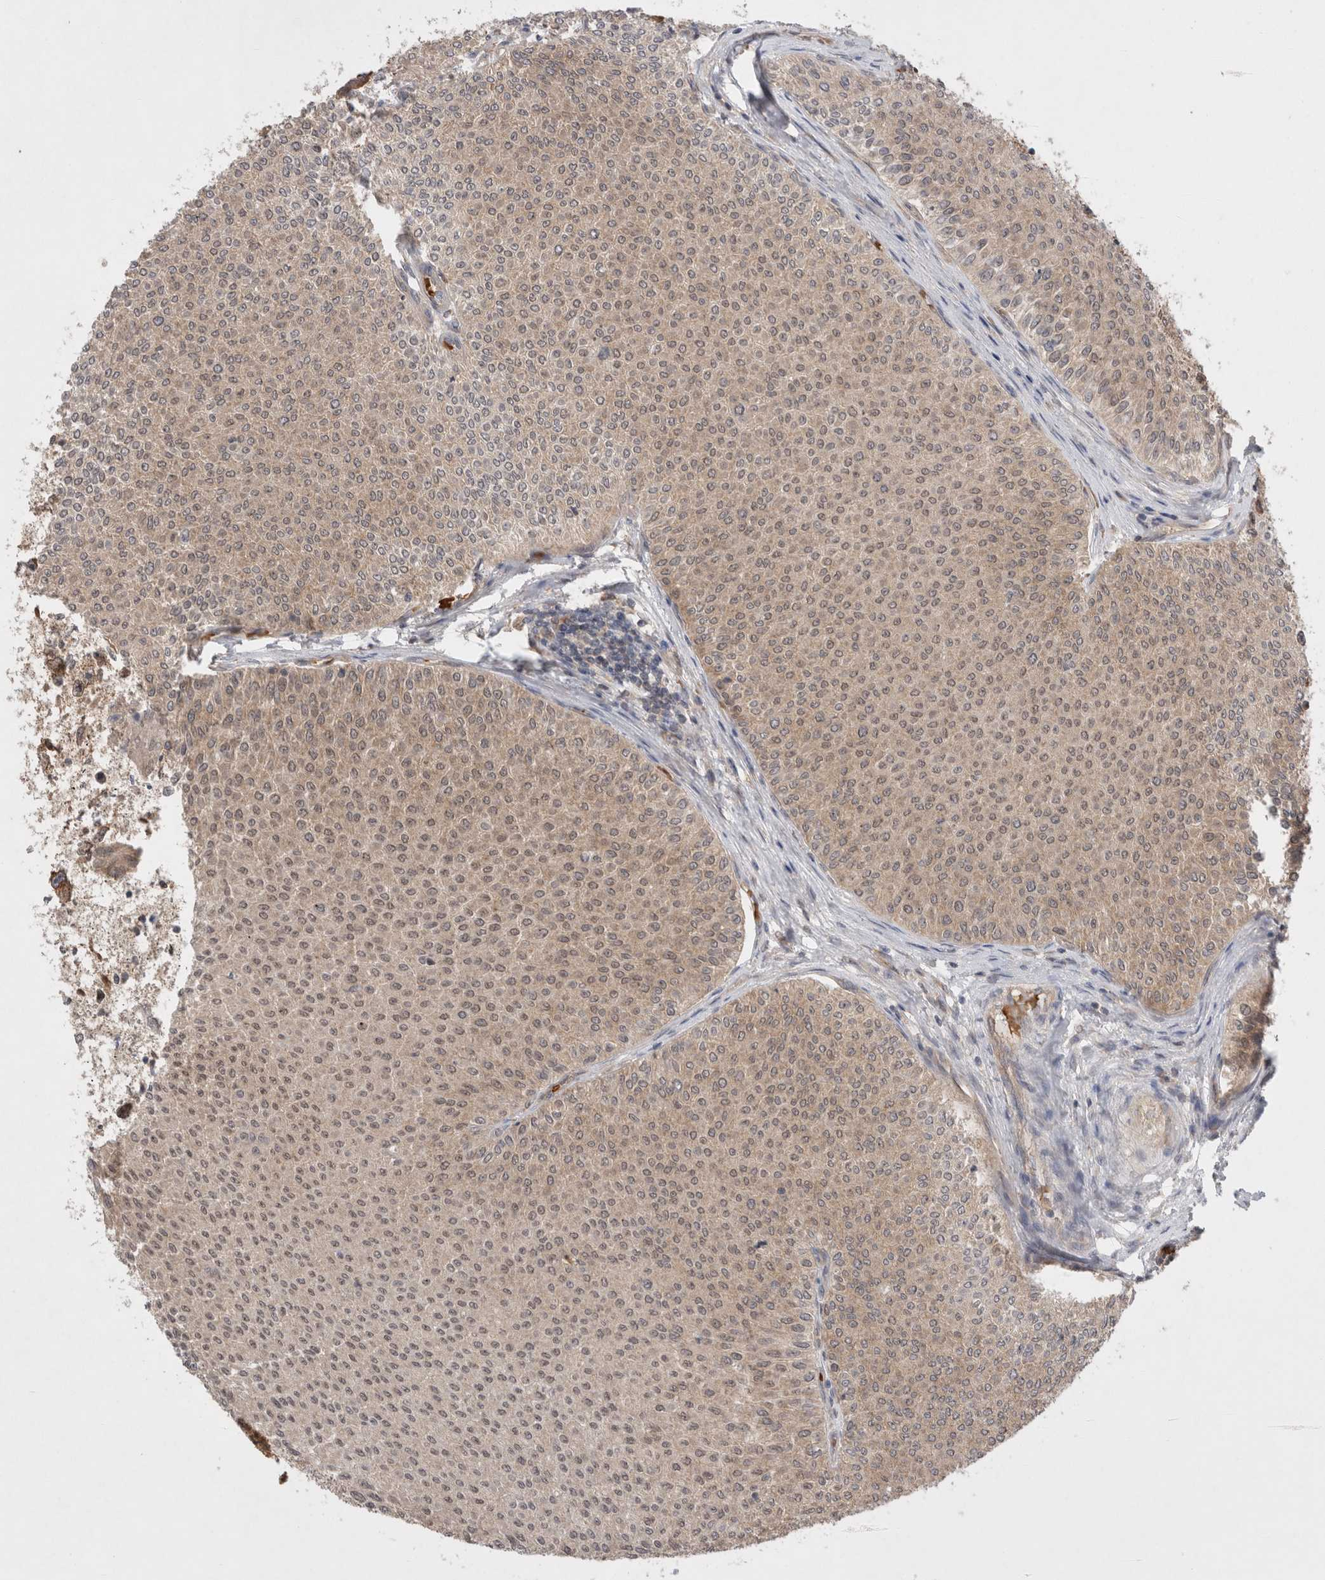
{"staining": {"intensity": "weak", "quantity": ">75%", "location": "cytoplasmic/membranous,nuclear"}, "tissue": "urothelial cancer", "cell_type": "Tumor cells", "image_type": "cancer", "snomed": [{"axis": "morphology", "description": "Urothelial carcinoma, Low grade"}, {"axis": "topography", "description": "Urinary bladder"}], "caption": "Human urothelial cancer stained with a brown dye shows weak cytoplasmic/membranous and nuclear positive staining in about >75% of tumor cells.", "gene": "EIF3E", "patient": {"sex": "male", "age": 78}}